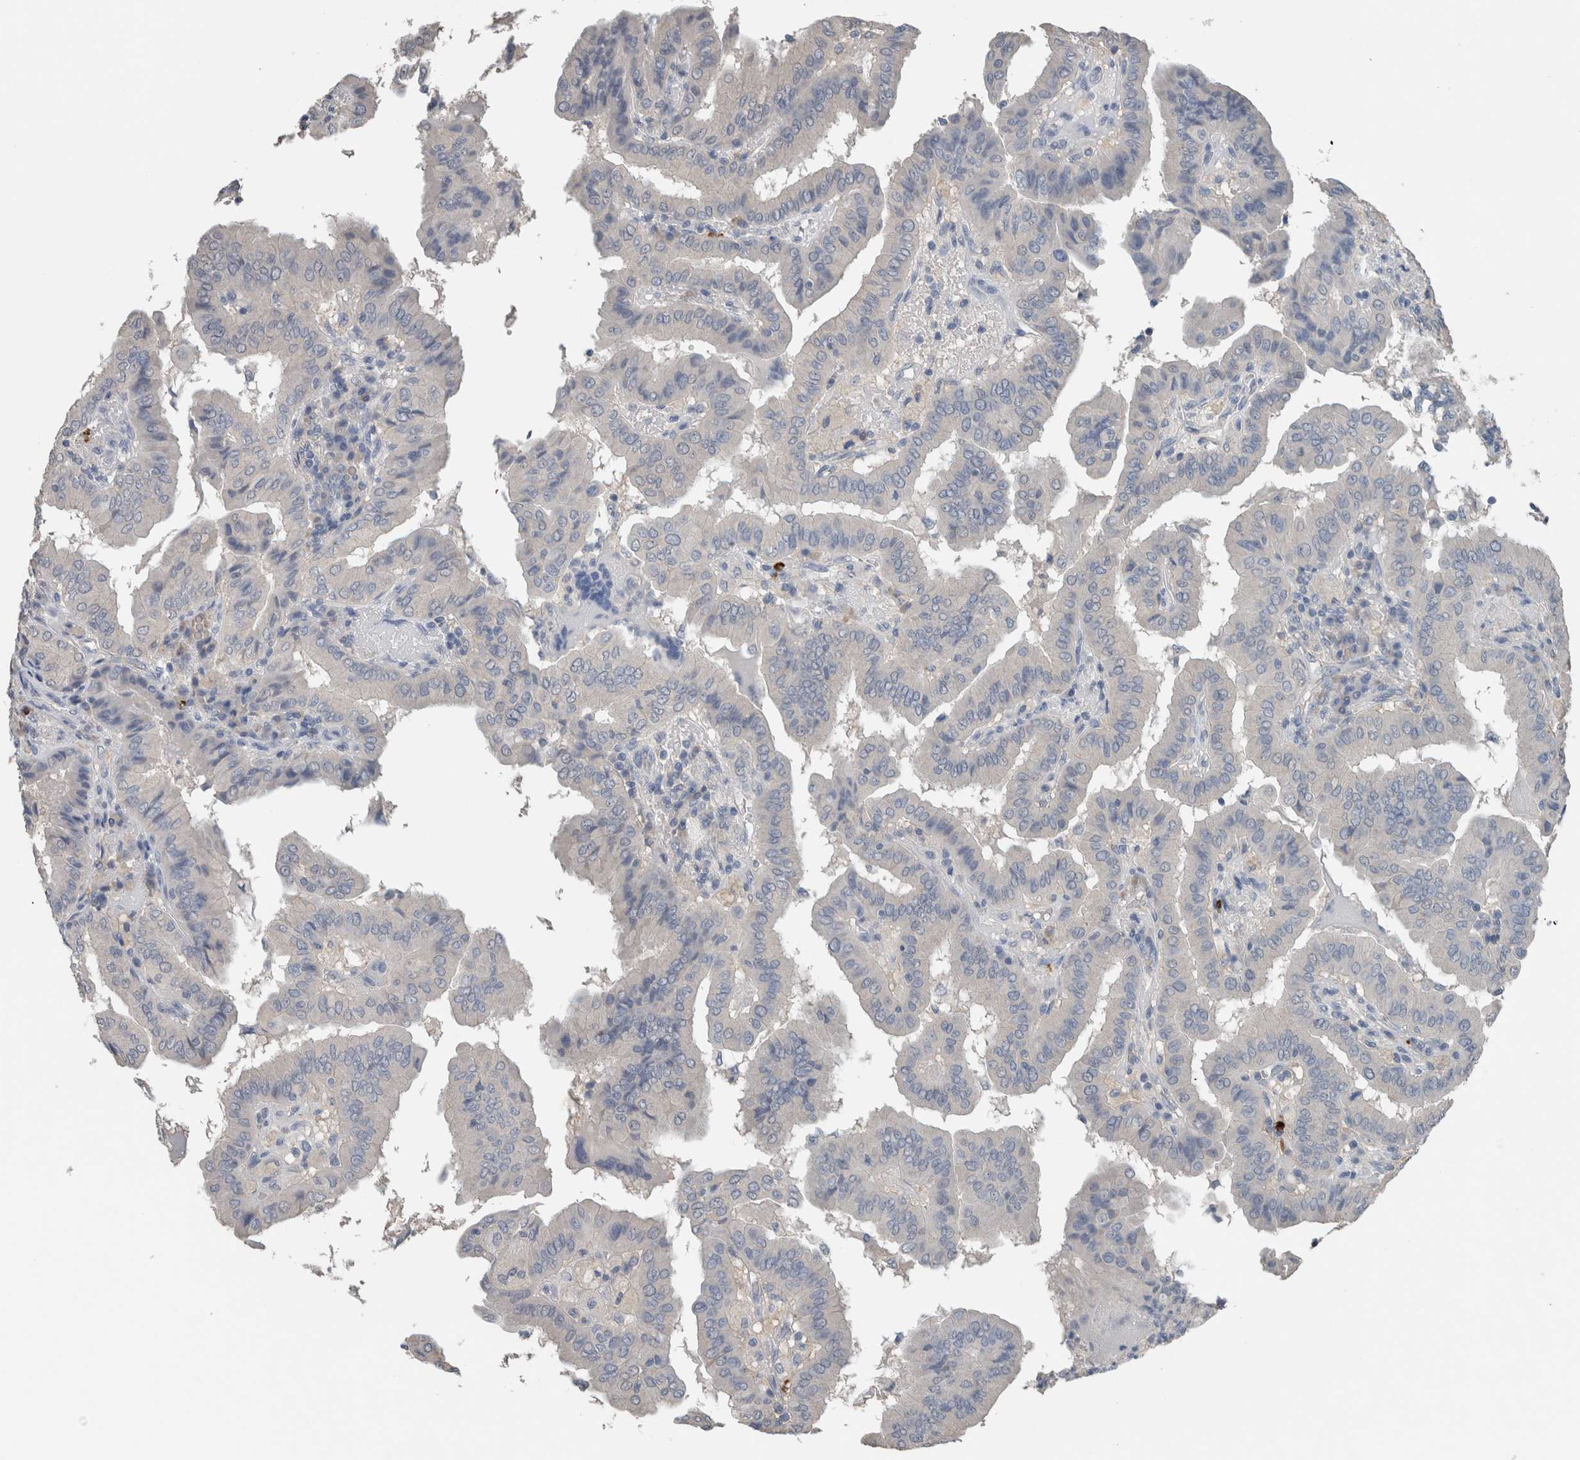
{"staining": {"intensity": "negative", "quantity": "none", "location": "none"}, "tissue": "thyroid cancer", "cell_type": "Tumor cells", "image_type": "cancer", "snomed": [{"axis": "morphology", "description": "Papillary adenocarcinoma, NOS"}, {"axis": "topography", "description": "Thyroid gland"}], "caption": "Tumor cells show no significant staining in papillary adenocarcinoma (thyroid). (Brightfield microscopy of DAB (3,3'-diaminobenzidine) IHC at high magnification).", "gene": "CRNN", "patient": {"sex": "male", "age": 33}}